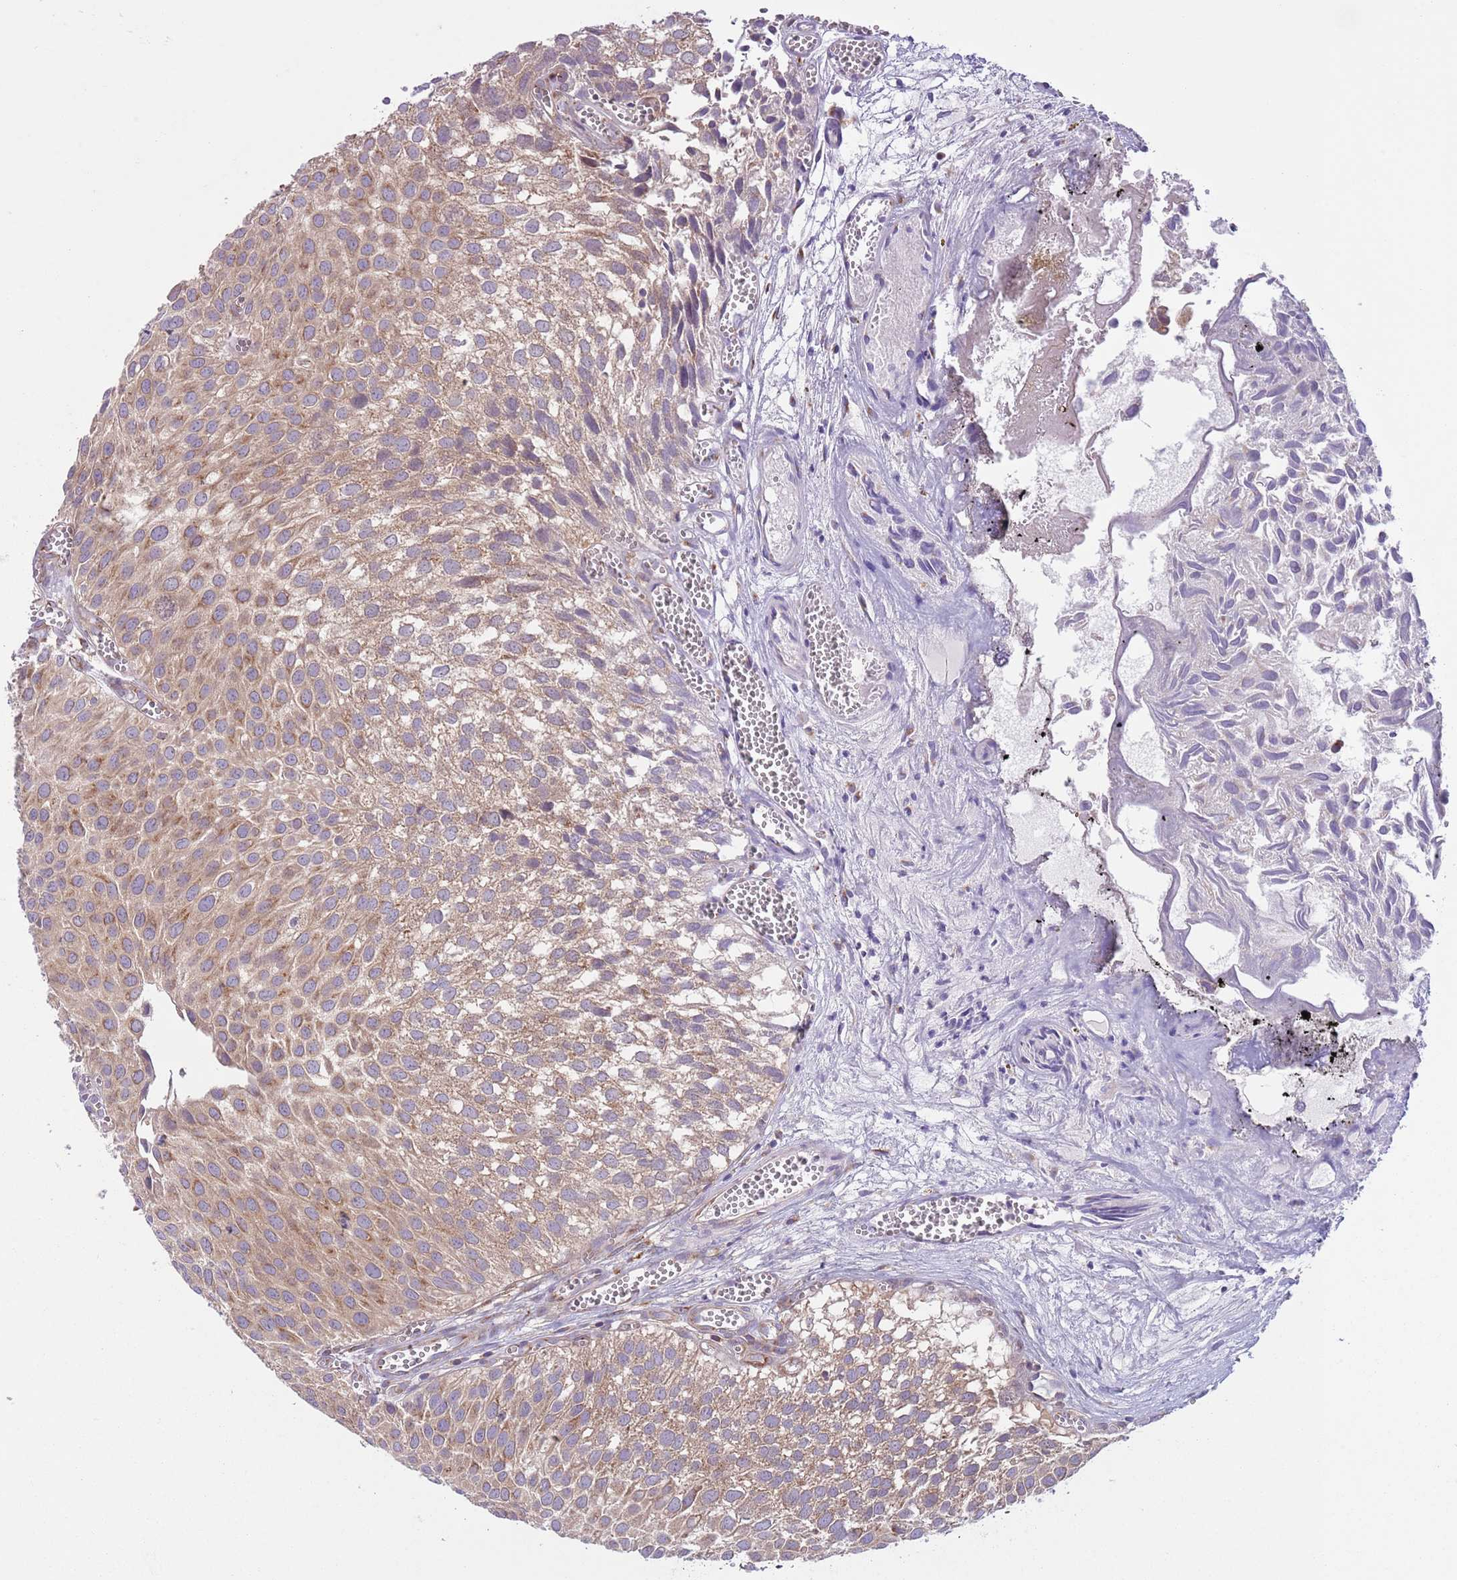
{"staining": {"intensity": "weak", "quantity": ">75%", "location": "cytoplasmic/membranous"}, "tissue": "urothelial cancer", "cell_type": "Tumor cells", "image_type": "cancer", "snomed": [{"axis": "morphology", "description": "Urothelial carcinoma, Low grade"}, {"axis": "topography", "description": "Urinary bladder"}], "caption": "Human low-grade urothelial carcinoma stained for a protein (brown) reveals weak cytoplasmic/membranous positive staining in about >75% of tumor cells.", "gene": "COPE", "patient": {"sex": "male", "age": 88}}